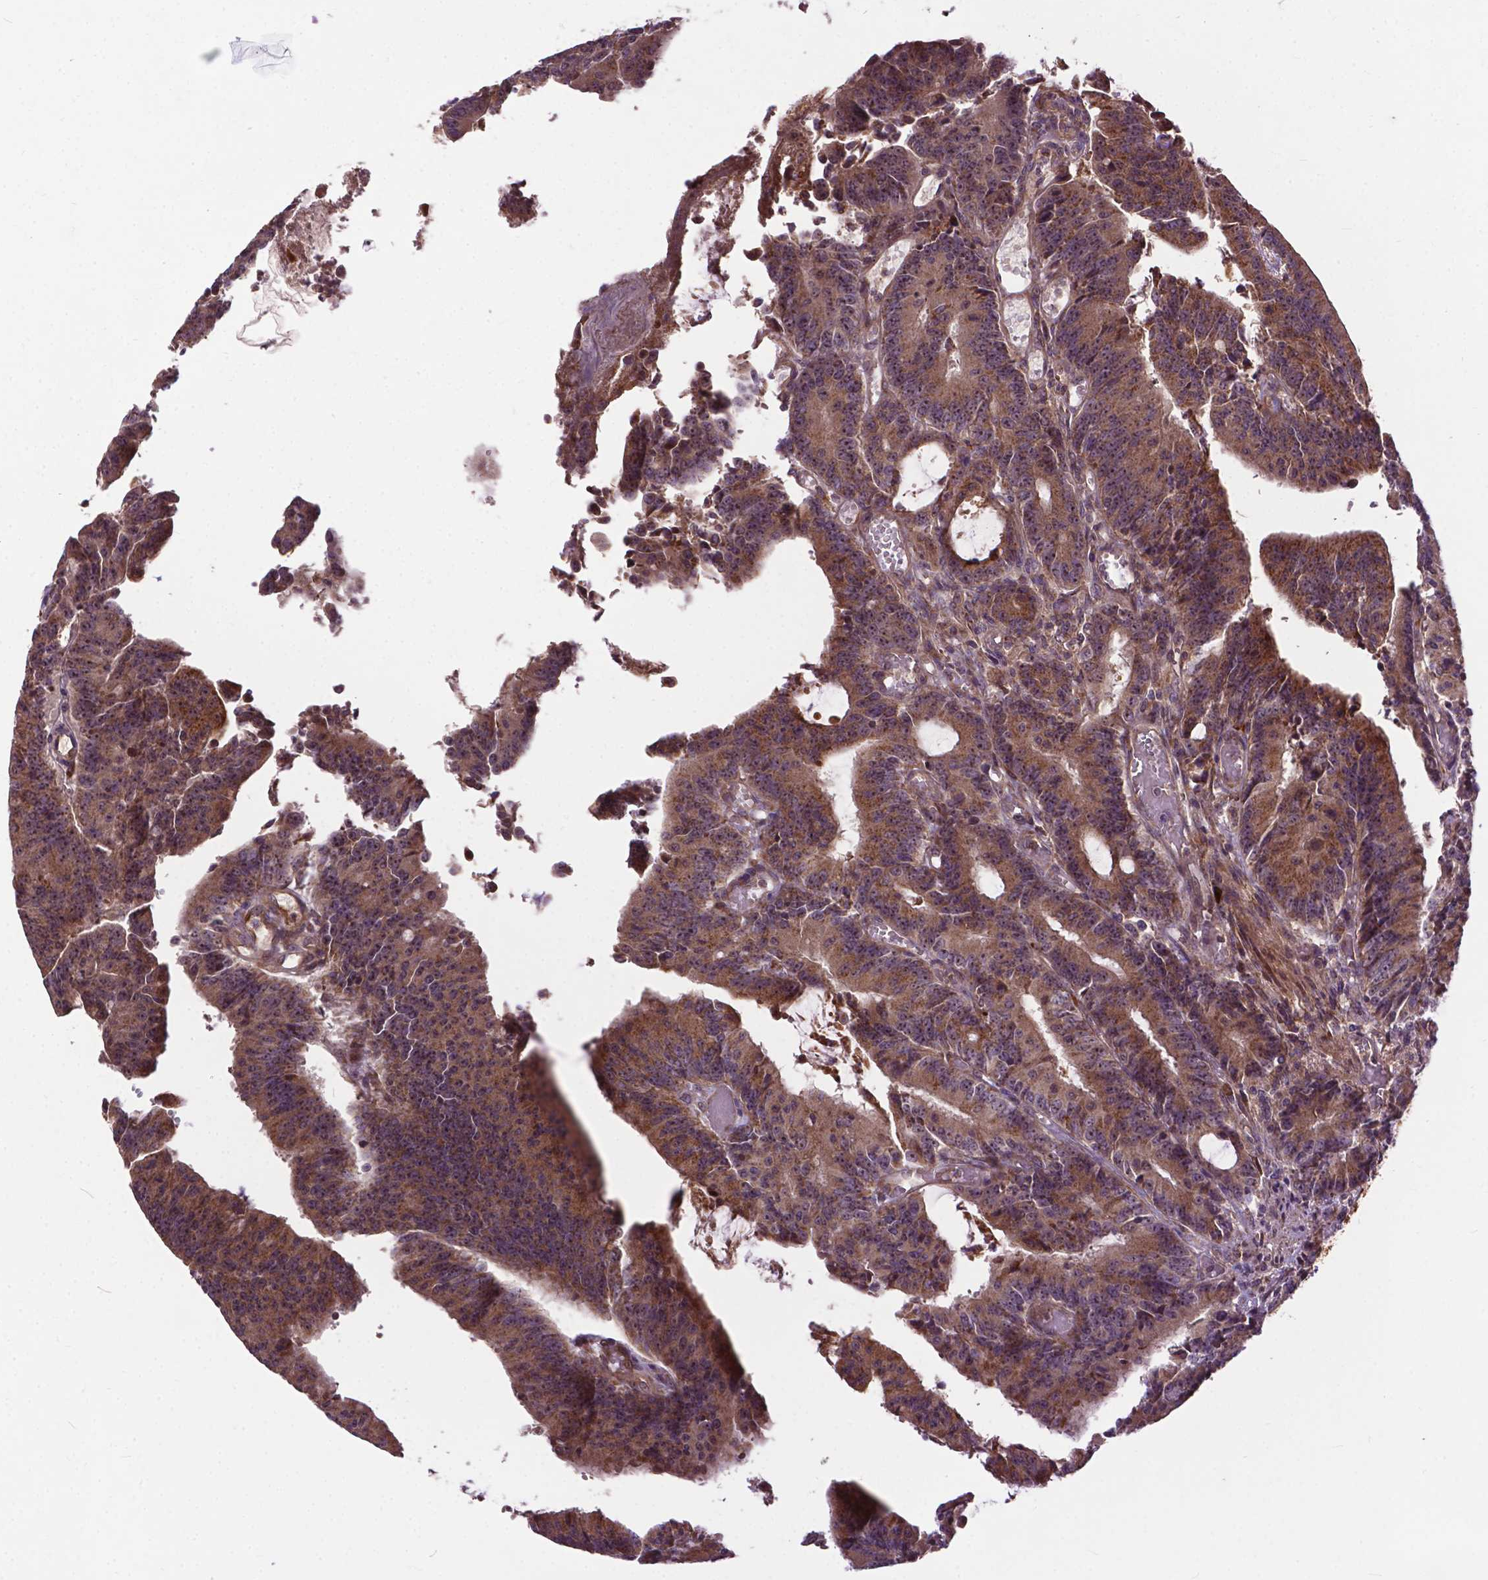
{"staining": {"intensity": "moderate", "quantity": ">75%", "location": "cytoplasmic/membranous"}, "tissue": "colorectal cancer", "cell_type": "Tumor cells", "image_type": "cancer", "snomed": [{"axis": "morphology", "description": "Adenocarcinoma, NOS"}, {"axis": "topography", "description": "Colon"}], "caption": "Human colorectal adenocarcinoma stained with a brown dye demonstrates moderate cytoplasmic/membranous positive positivity in about >75% of tumor cells.", "gene": "PARP3", "patient": {"sex": "female", "age": 78}}